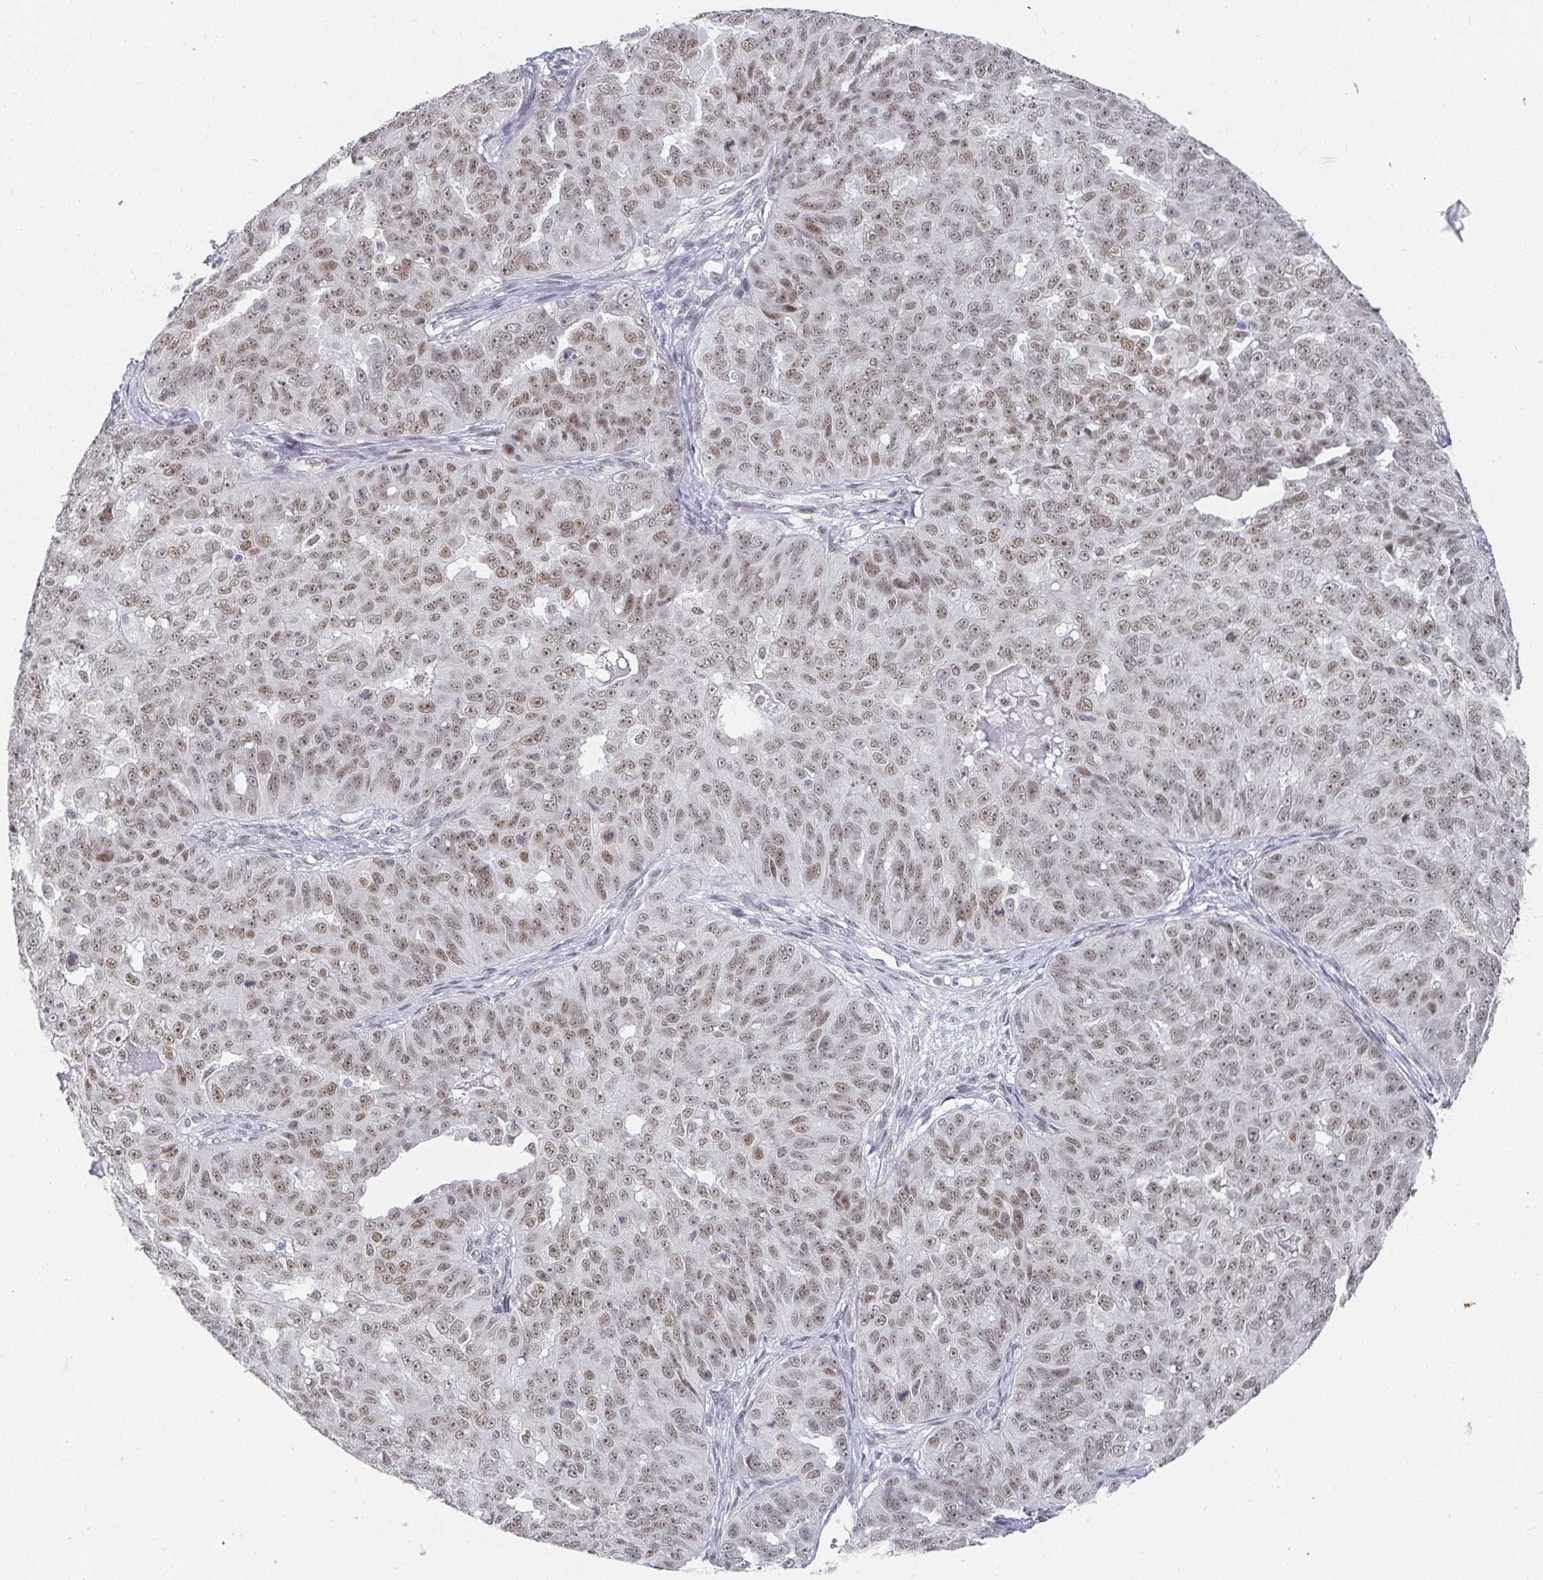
{"staining": {"intensity": "weak", "quantity": ">75%", "location": "nuclear"}, "tissue": "ovarian cancer", "cell_type": "Tumor cells", "image_type": "cancer", "snomed": [{"axis": "morphology", "description": "Carcinoma, endometroid"}, {"axis": "topography", "description": "Ovary"}], "caption": "Approximately >75% of tumor cells in human ovarian cancer exhibit weak nuclear protein positivity as visualized by brown immunohistochemical staining.", "gene": "RCOR1", "patient": {"sex": "female", "age": 70}}